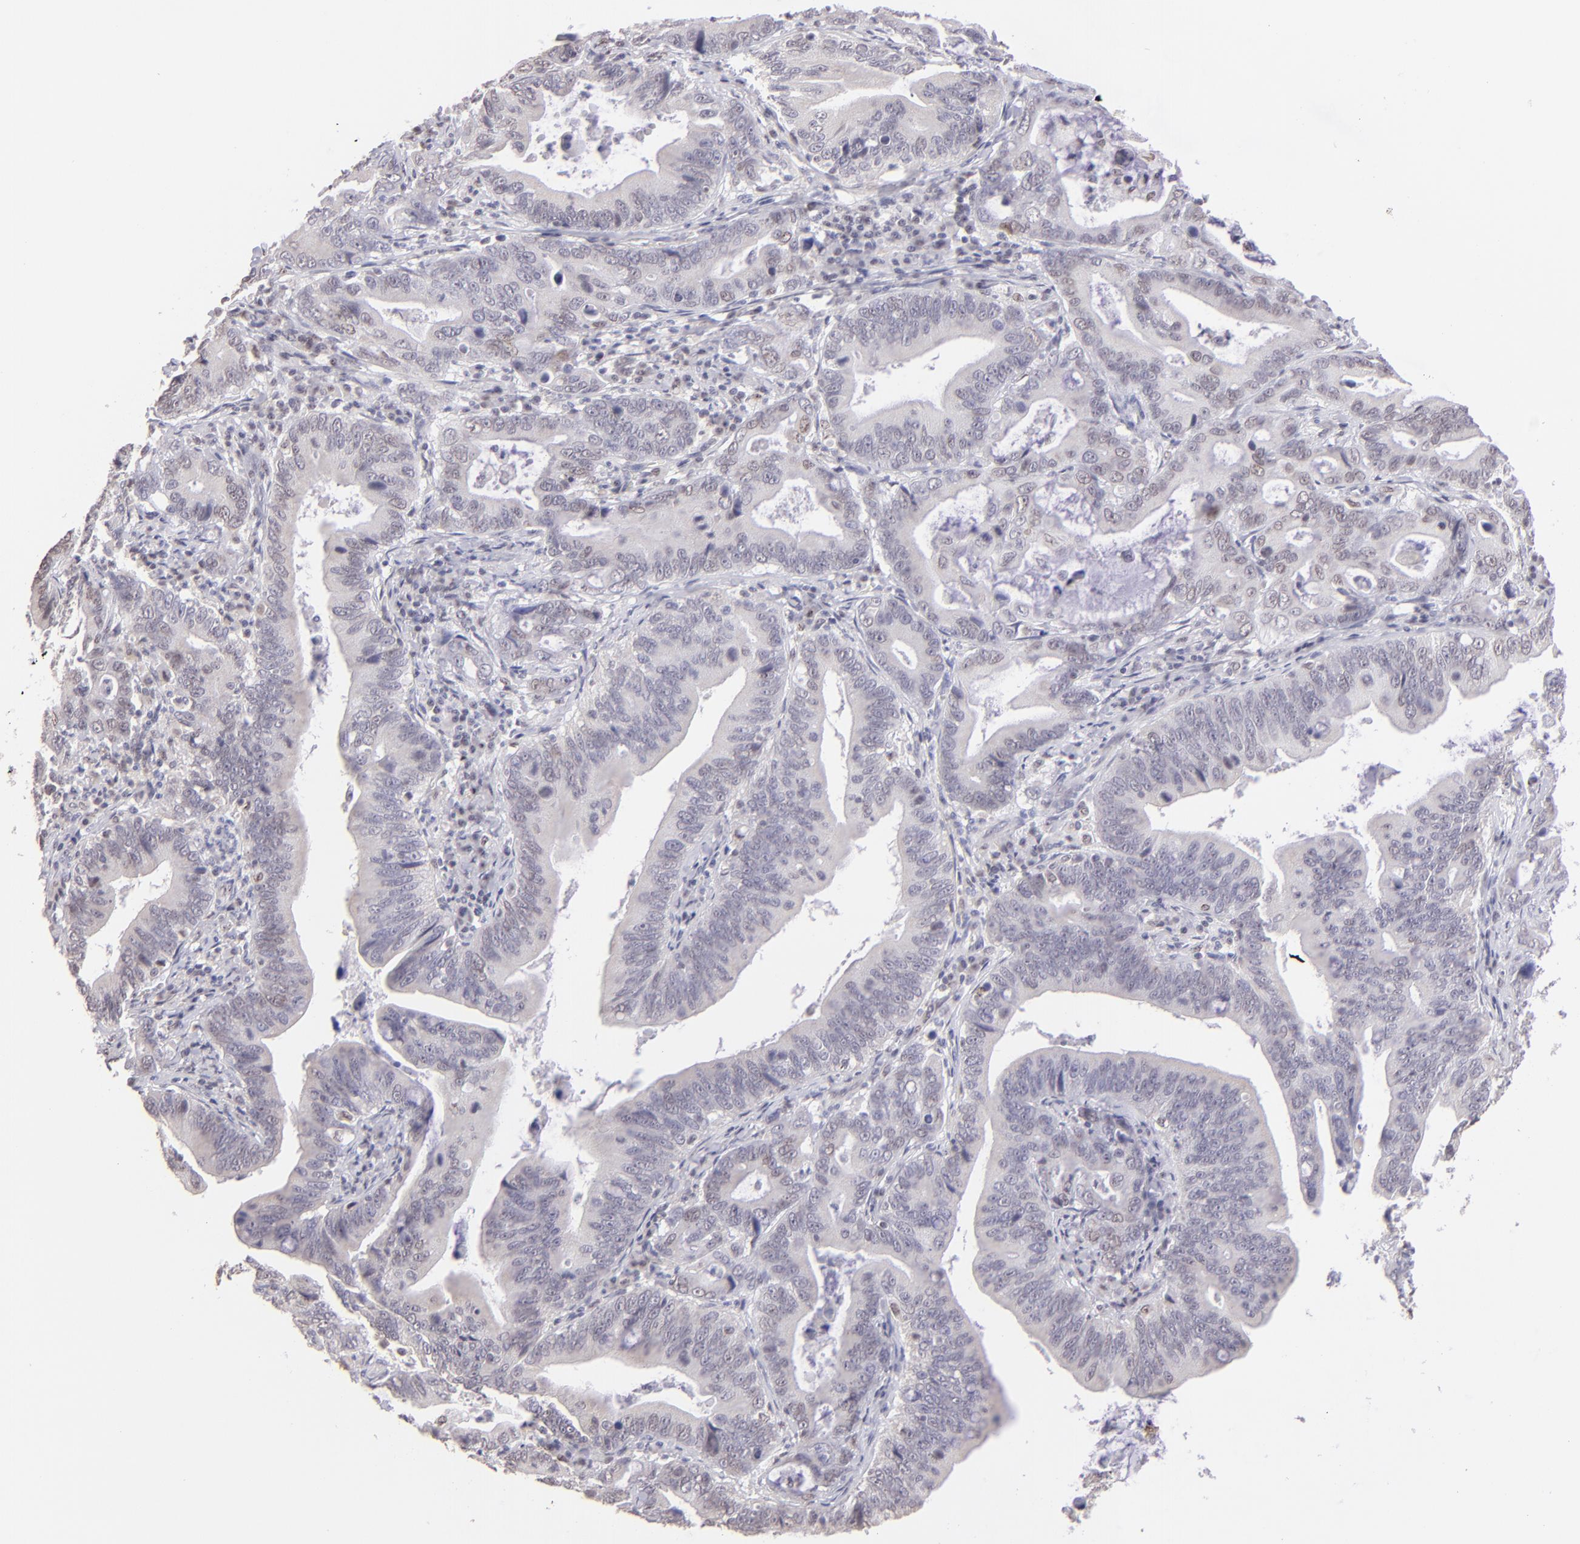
{"staining": {"intensity": "negative", "quantity": "none", "location": "none"}, "tissue": "stomach cancer", "cell_type": "Tumor cells", "image_type": "cancer", "snomed": [{"axis": "morphology", "description": "Adenocarcinoma, NOS"}, {"axis": "topography", "description": "Stomach, upper"}], "caption": "IHC histopathology image of neoplastic tissue: stomach cancer (adenocarcinoma) stained with DAB (3,3'-diaminobenzidine) exhibits no significant protein staining in tumor cells.", "gene": "MAGEA1", "patient": {"sex": "male", "age": 63}}